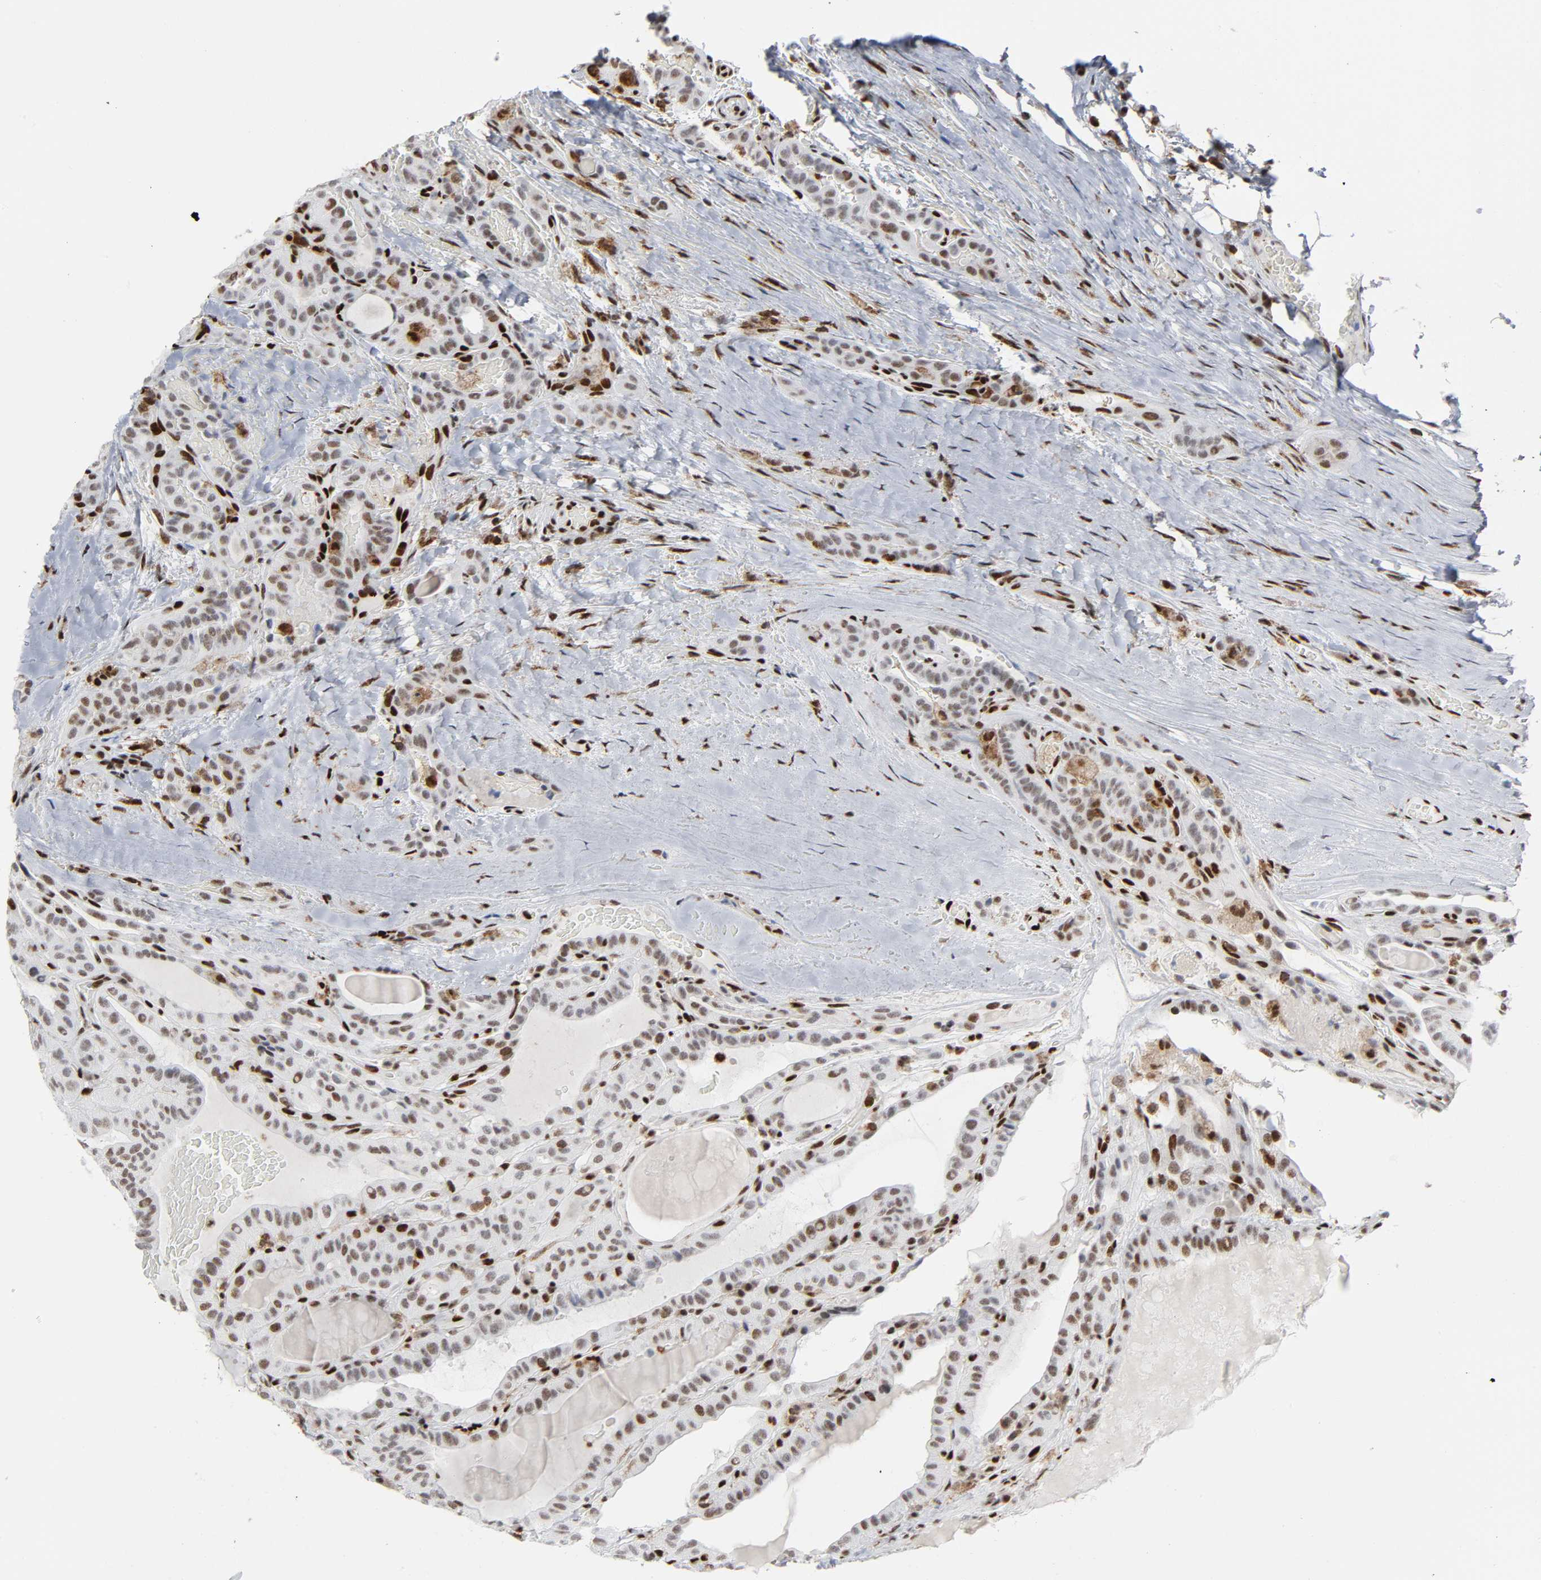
{"staining": {"intensity": "moderate", "quantity": ">75%", "location": "nuclear"}, "tissue": "thyroid cancer", "cell_type": "Tumor cells", "image_type": "cancer", "snomed": [{"axis": "morphology", "description": "Papillary adenocarcinoma, NOS"}, {"axis": "topography", "description": "Thyroid gland"}], "caption": "Human papillary adenocarcinoma (thyroid) stained with a protein marker displays moderate staining in tumor cells.", "gene": "WAS", "patient": {"sex": "male", "age": 77}}